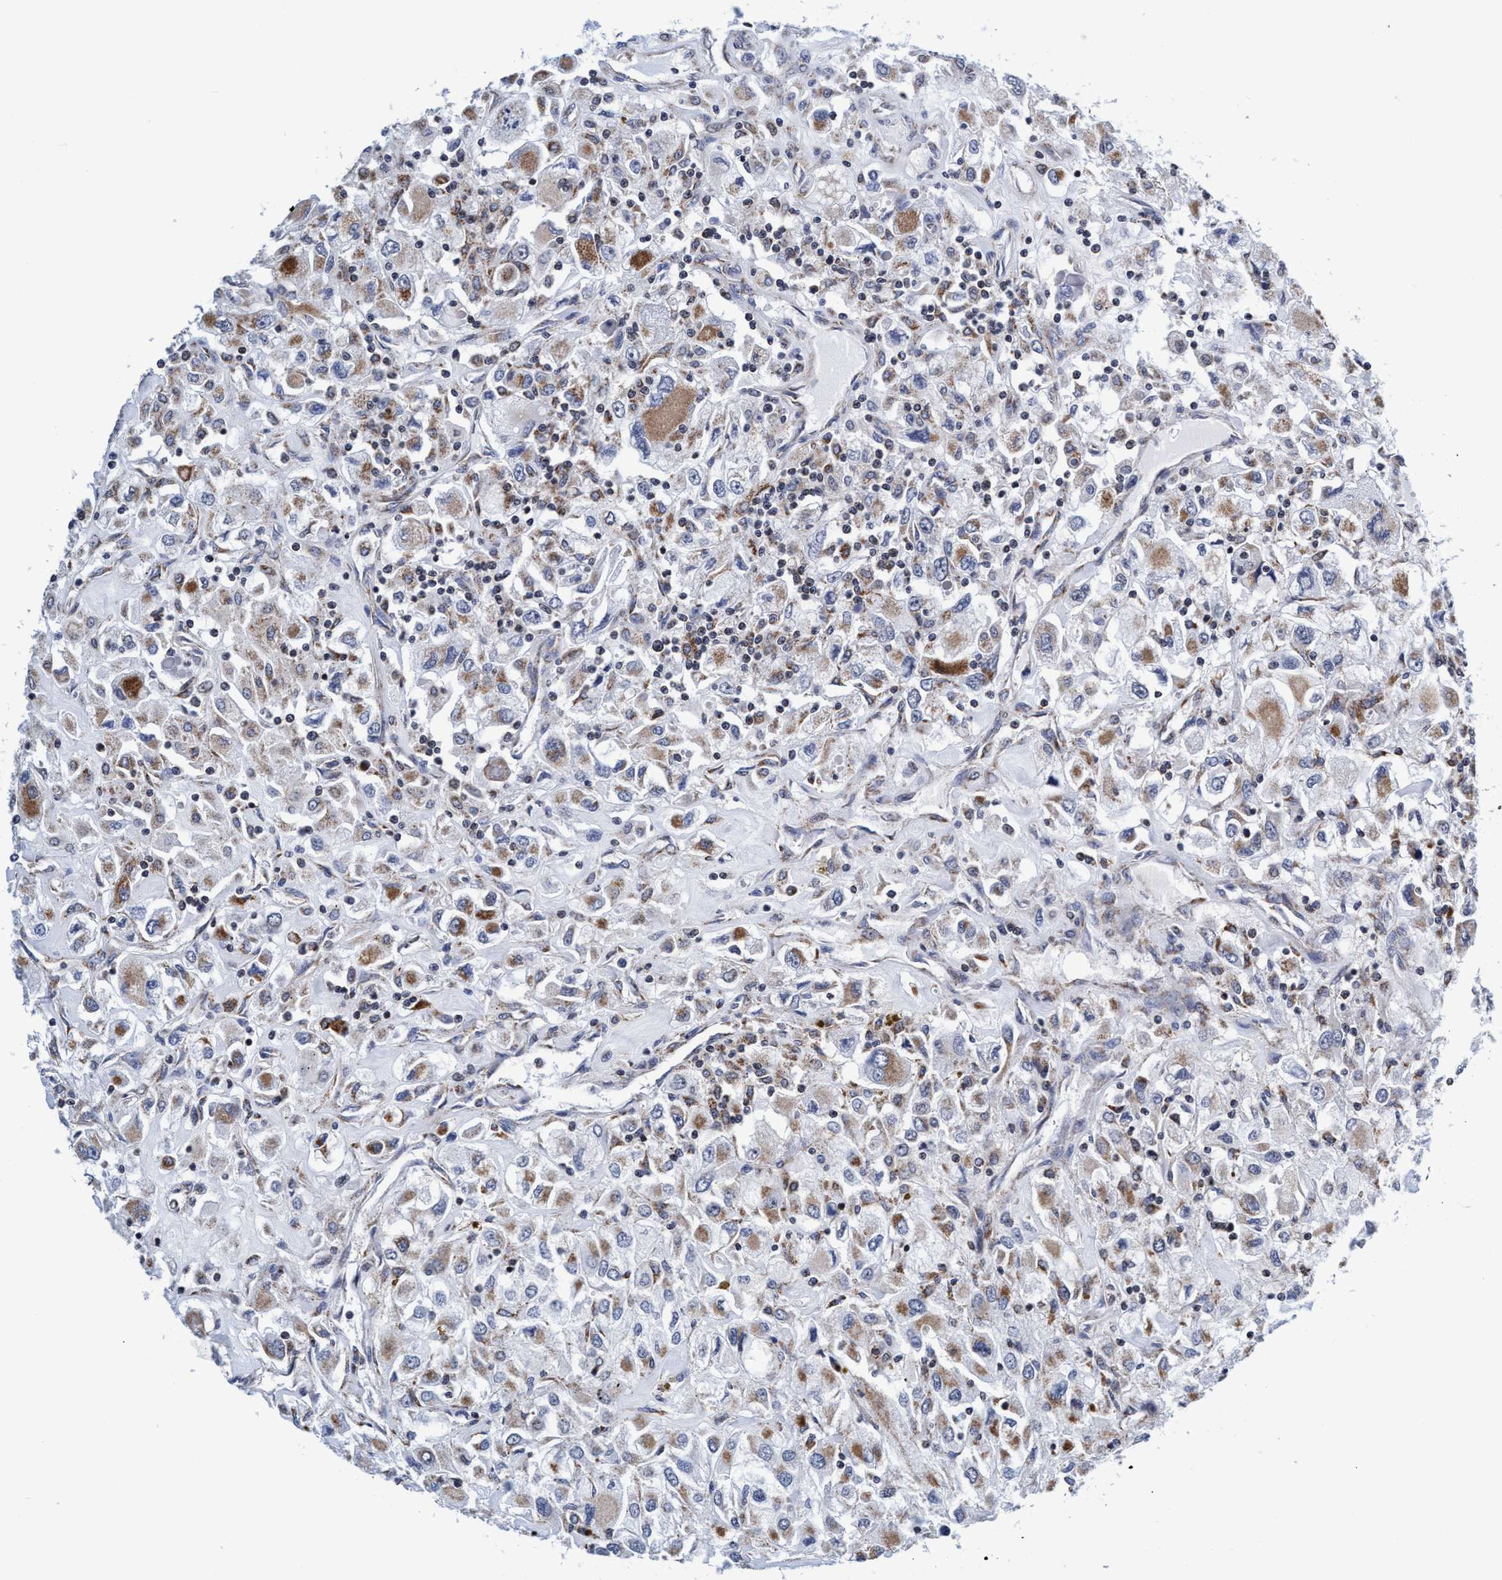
{"staining": {"intensity": "moderate", "quantity": "<25%", "location": "cytoplasmic/membranous"}, "tissue": "renal cancer", "cell_type": "Tumor cells", "image_type": "cancer", "snomed": [{"axis": "morphology", "description": "Adenocarcinoma, NOS"}, {"axis": "topography", "description": "Kidney"}], "caption": "Protein staining reveals moderate cytoplasmic/membranous staining in approximately <25% of tumor cells in renal adenocarcinoma.", "gene": "AGAP2", "patient": {"sex": "female", "age": 52}}